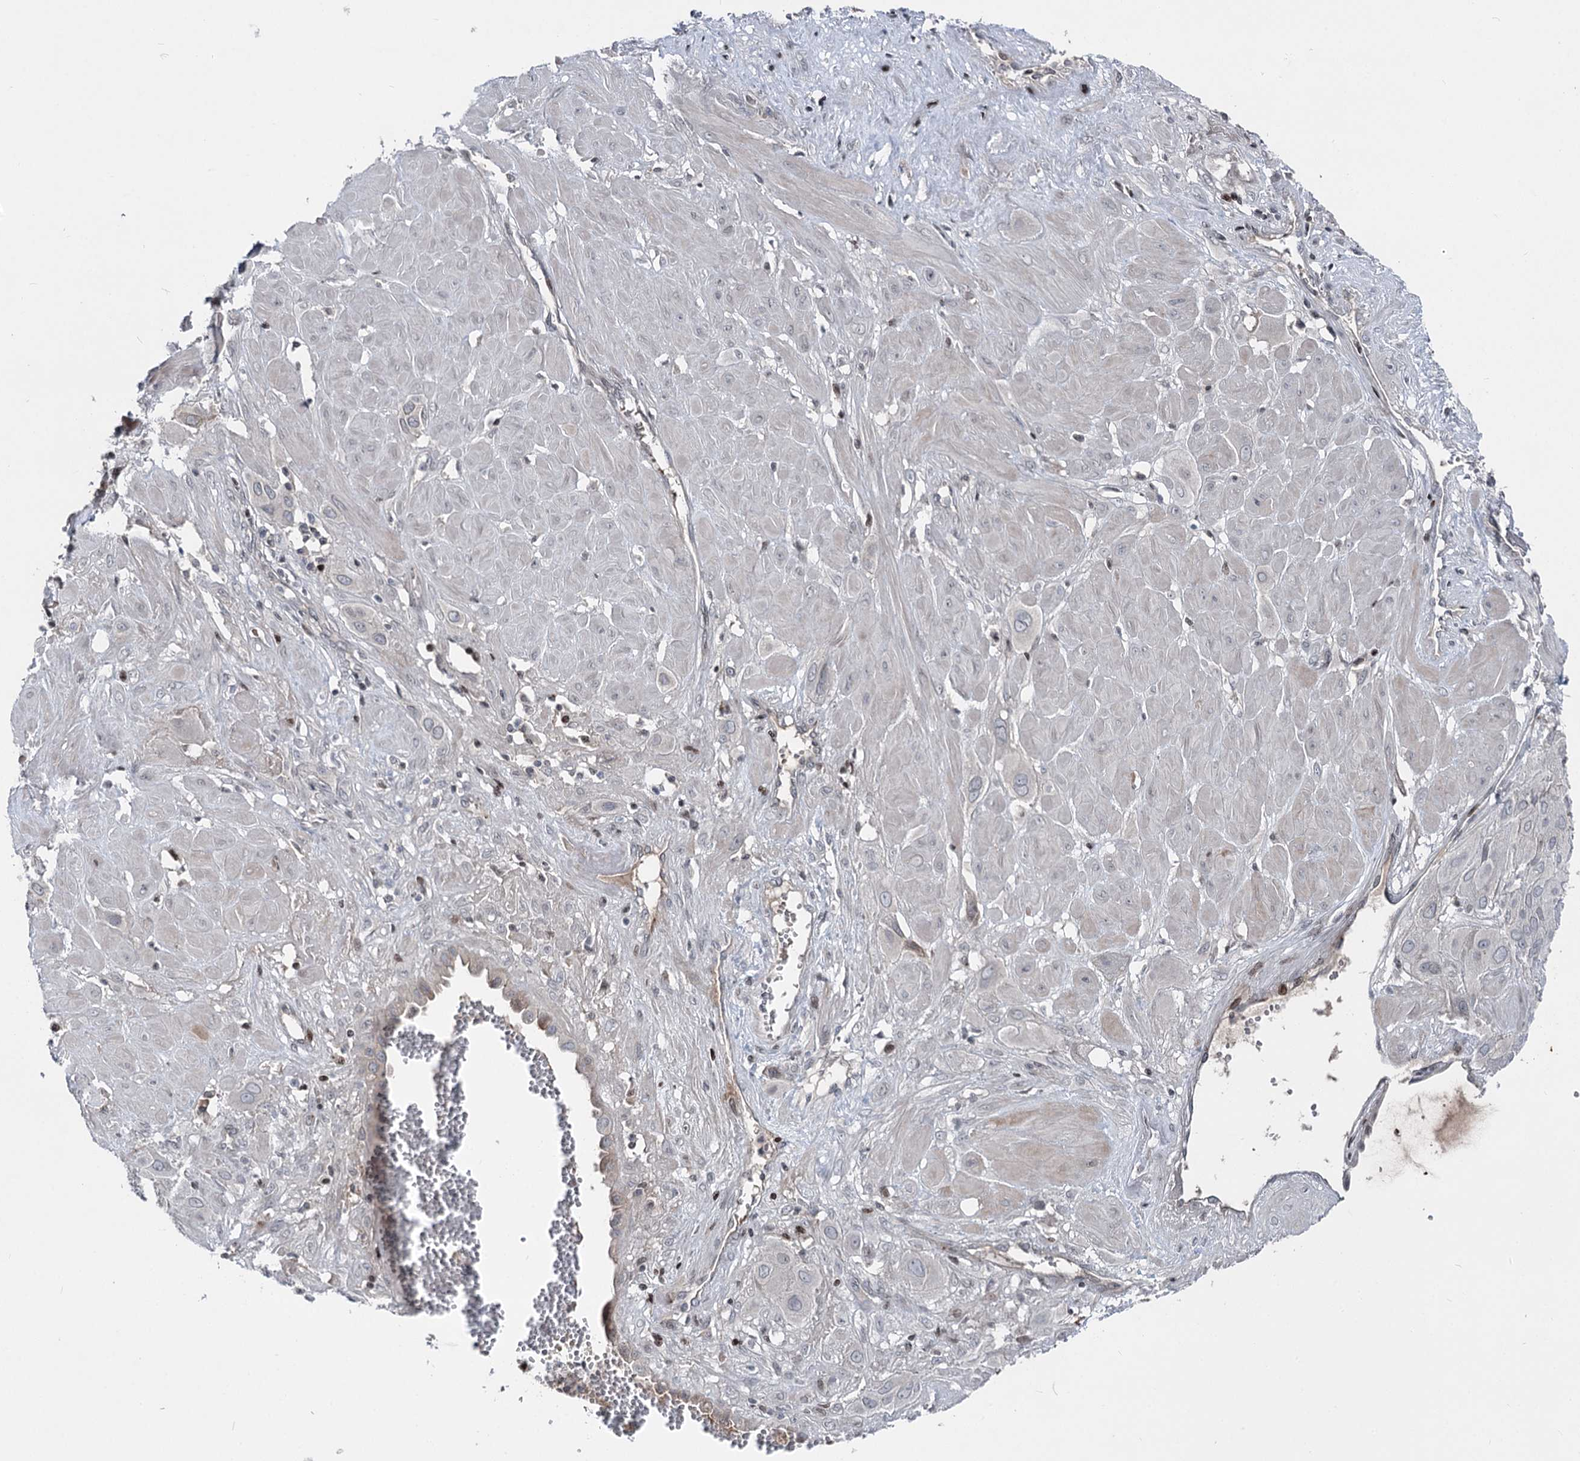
{"staining": {"intensity": "negative", "quantity": "none", "location": "none"}, "tissue": "cervical cancer", "cell_type": "Tumor cells", "image_type": "cancer", "snomed": [{"axis": "morphology", "description": "Squamous cell carcinoma, NOS"}, {"axis": "topography", "description": "Cervix"}], "caption": "There is no significant positivity in tumor cells of cervical cancer (squamous cell carcinoma).", "gene": "ITFG2", "patient": {"sex": "female", "age": 34}}